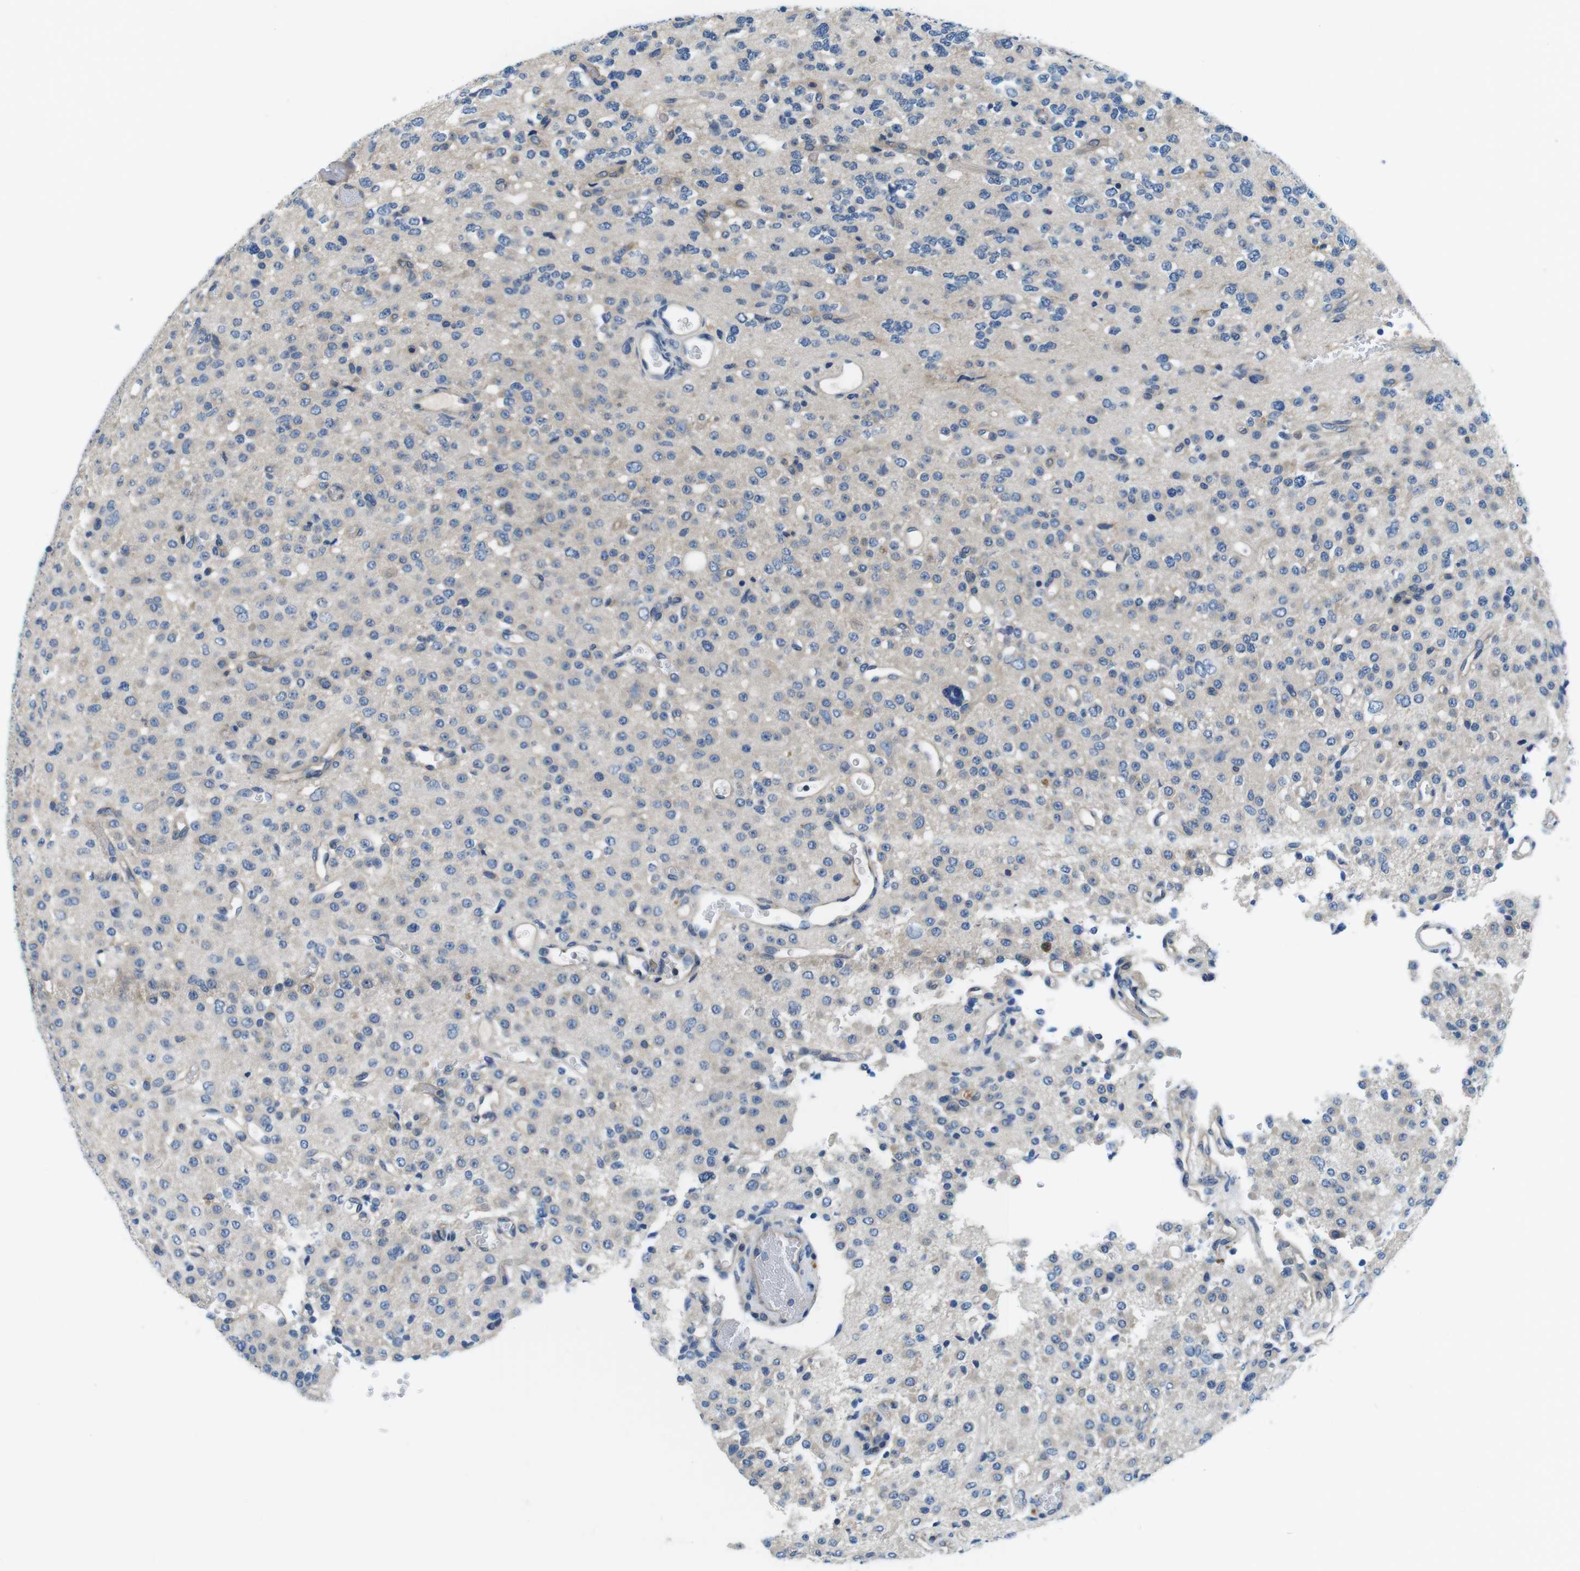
{"staining": {"intensity": "weak", "quantity": "<25%", "location": "cytoplasmic/membranous"}, "tissue": "glioma", "cell_type": "Tumor cells", "image_type": "cancer", "snomed": [{"axis": "morphology", "description": "Glioma, malignant, Low grade"}, {"axis": "topography", "description": "Brain"}], "caption": "This is an IHC histopathology image of human malignant low-grade glioma. There is no expression in tumor cells.", "gene": "DENND4C", "patient": {"sex": "male", "age": 38}}